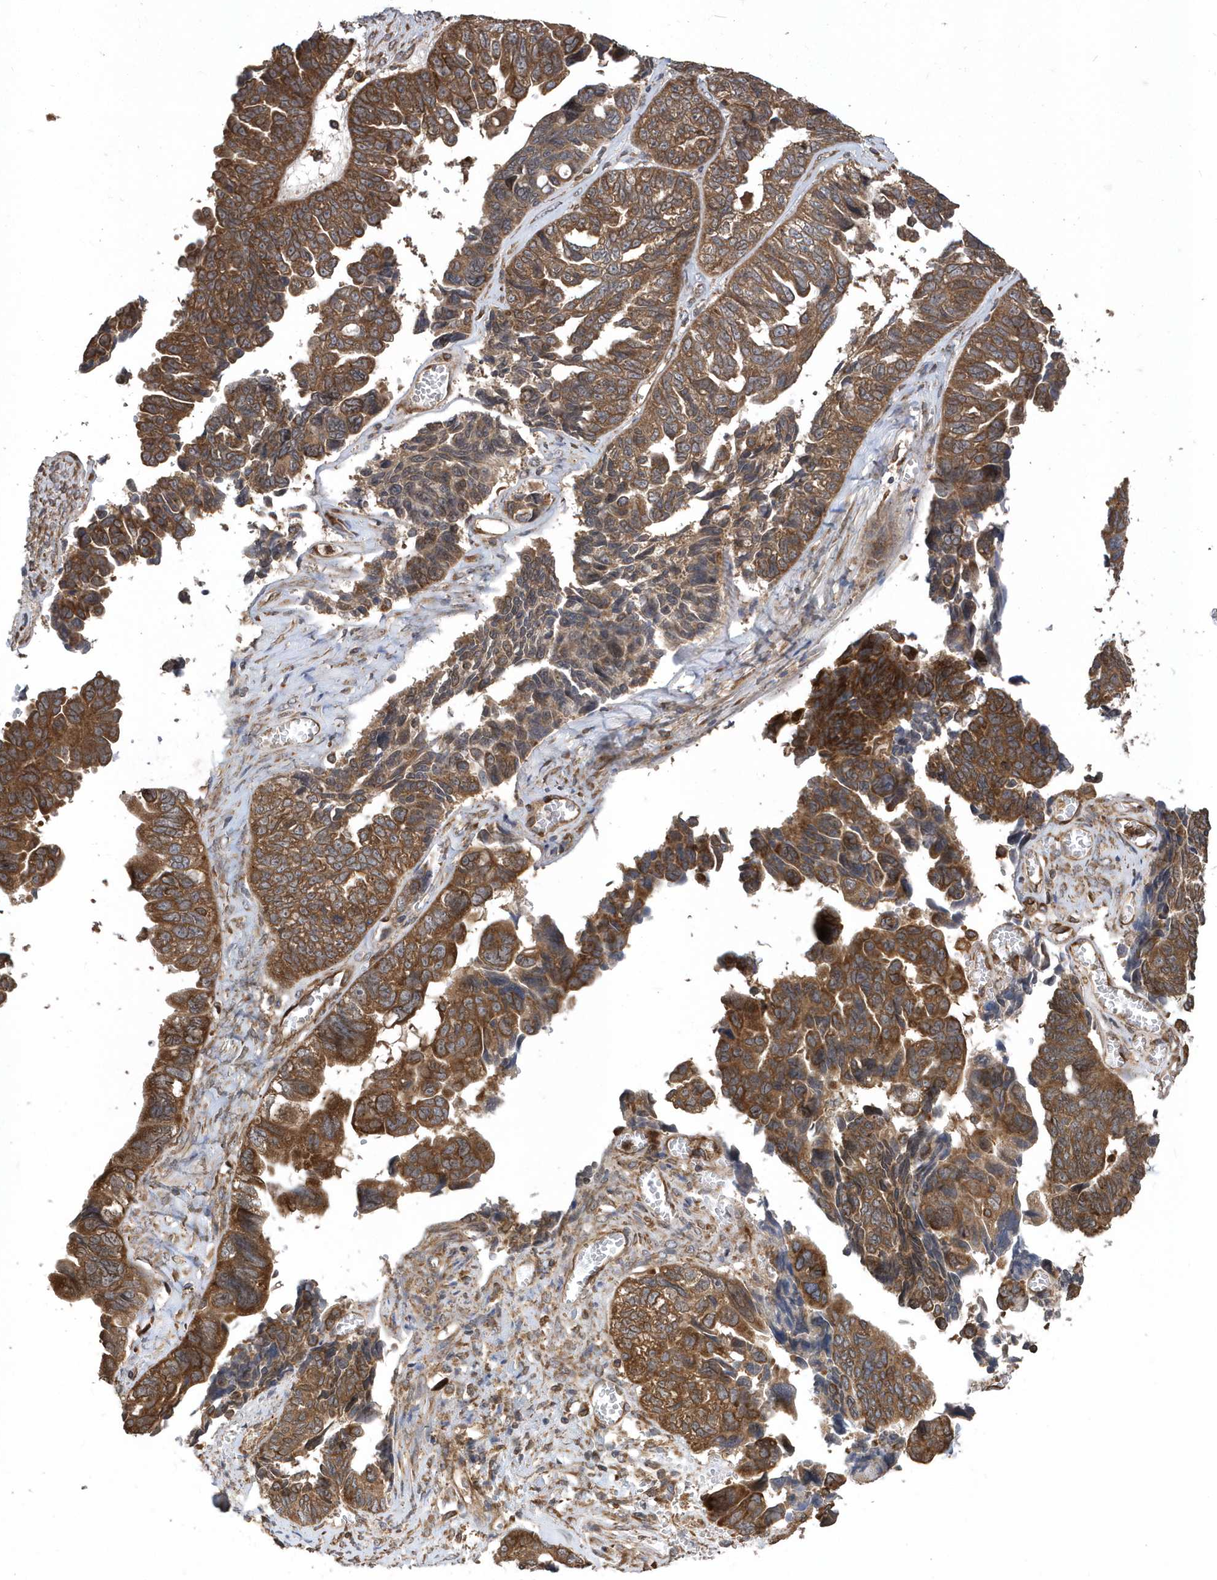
{"staining": {"intensity": "moderate", "quantity": ">75%", "location": "cytoplasmic/membranous"}, "tissue": "ovarian cancer", "cell_type": "Tumor cells", "image_type": "cancer", "snomed": [{"axis": "morphology", "description": "Cystadenocarcinoma, serous, NOS"}, {"axis": "topography", "description": "Ovary"}], "caption": "This micrograph reveals immunohistochemistry staining of human serous cystadenocarcinoma (ovarian), with medium moderate cytoplasmic/membranous staining in approximately >75% of tumor cells.", "gene": "WASHC5", "patient": {"sex": "female", "age": 79}}